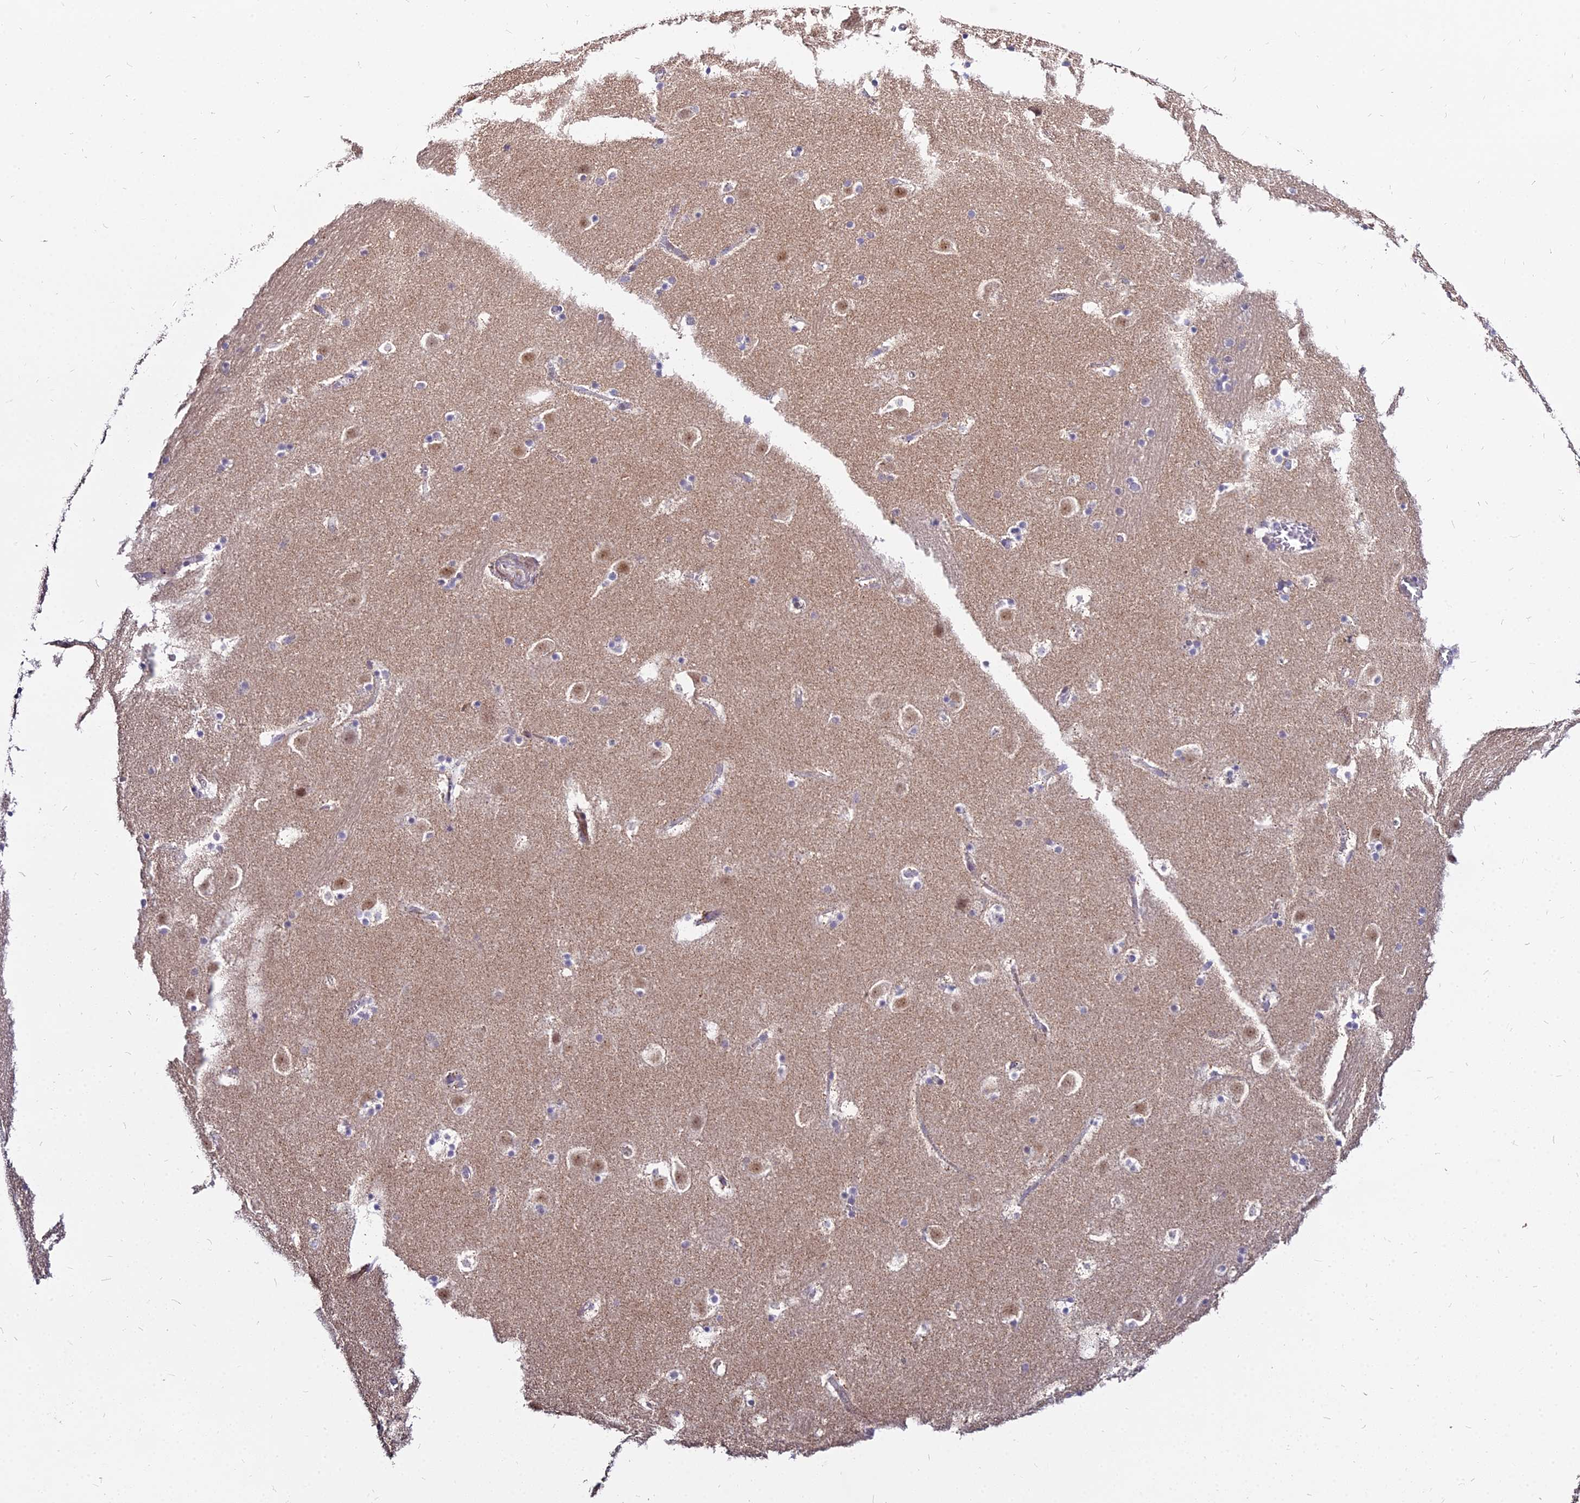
{"staining": {"intensity": "negative", "quantity": "none", "location": "none"}, "tissue": "caudate", "cell_type": "Glial cells", "image_type": "normal", "snomed": [{"axis": "morphology", "description": "Normal tissue, NOS"}, {"axis": "topography", "description": "Lateral ventricle wall"}], "caption": "The image reveals no significant expression in glial cells of caudate.", "gene": "C6orf163", "patient": {"sex": "male", "age": 45}}